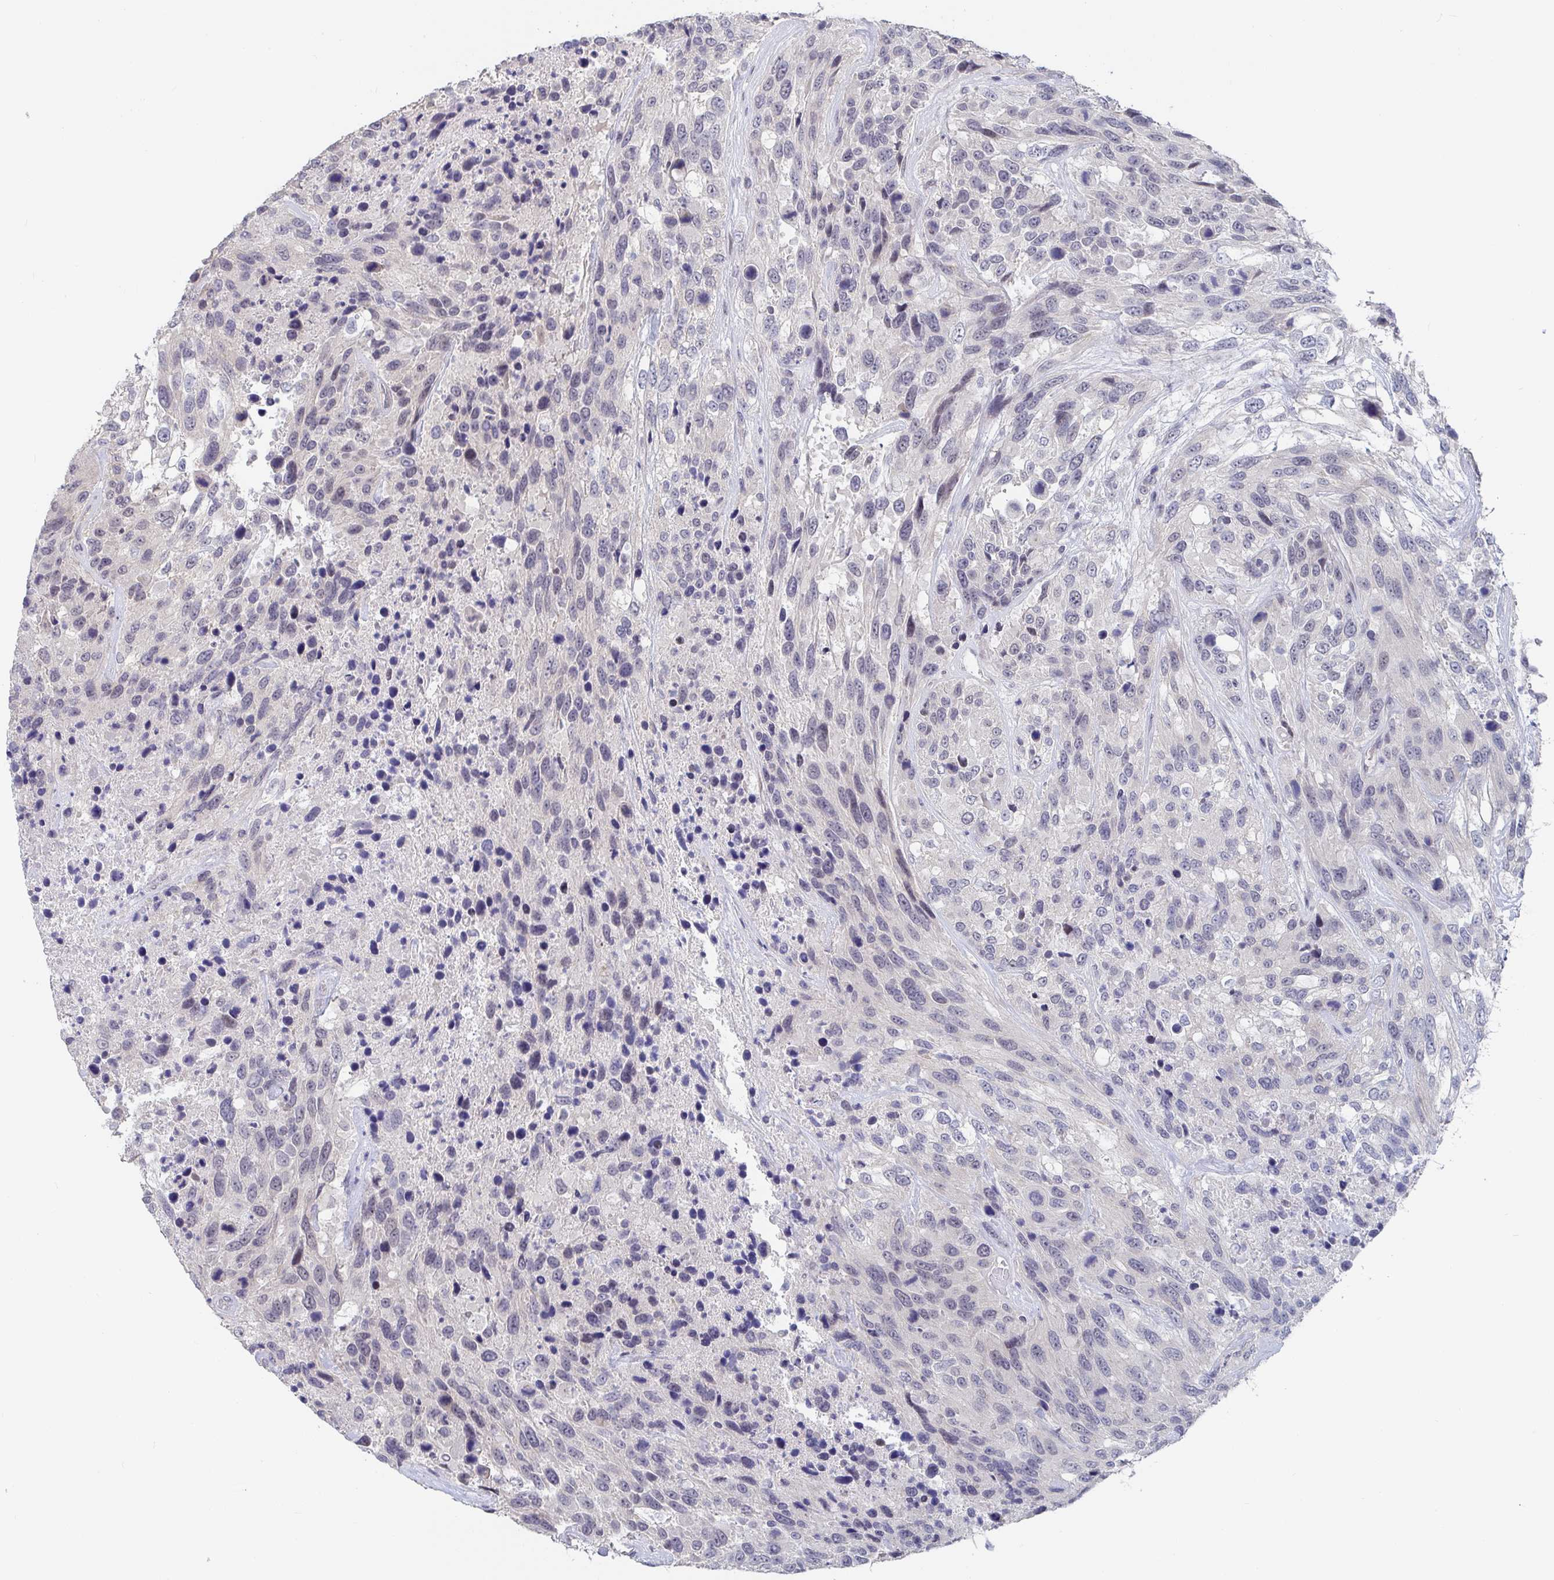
{"staining": {"intensity": "weak", "quantity": "<25%", "location": "nuclear"}, "tissue": "urothelial cancer", "cell_type": "Tumor cells", "image_type": "cancer", "snomed": [{"axis": "morphology", "description": "Urothelial carcinoma, High grade"}, {"axis": "topography", "description": "Urinary bladder"}], "caption": "Tumor cells are negative for protein expression in human urothelial carcinoma (high-grade). Nuclei are stained in blue.", "gene": "FAM156B", "patient": {"sex": "female", "age": 70}}